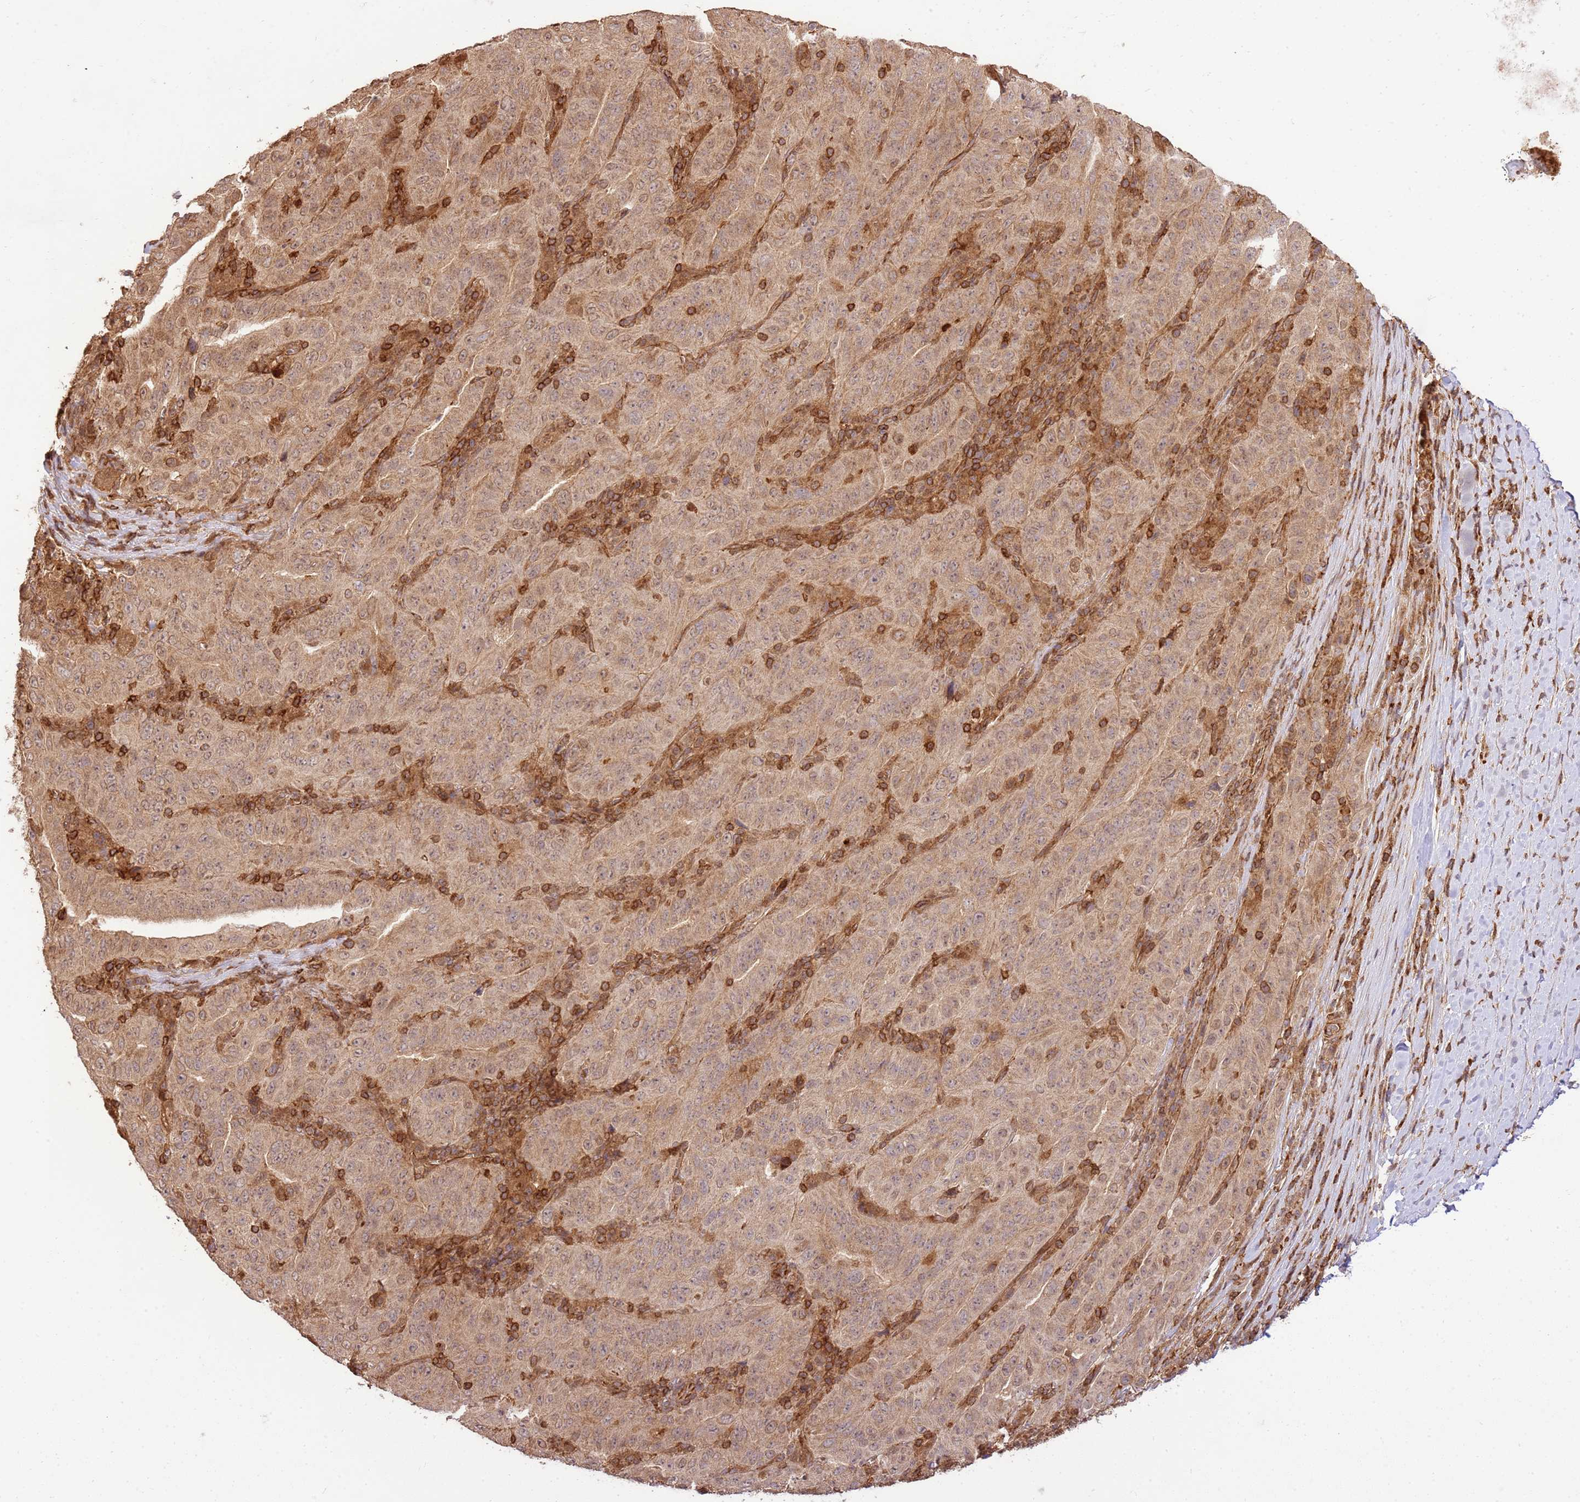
{"staining": {"intensity": "weak", "quantity": "<25%", "location": "cytoplasmic/membranous"}, "tissue": "pancreatic cancer", "cell_type": "Tumor cells", "image_type": "cancer", "snomed": [{"axis": "morphology", "description": "Adenocarcinoma, NOS"}, {"axis": "topography", "description": "Pancreas"}], "caption": "Photomicrograph shows no protein expression in tumor cells of adenocarcinoma (pancreatic) tissue.", "gene": "KATNAL2", "patient": {"sex": "male", "age": 63}}